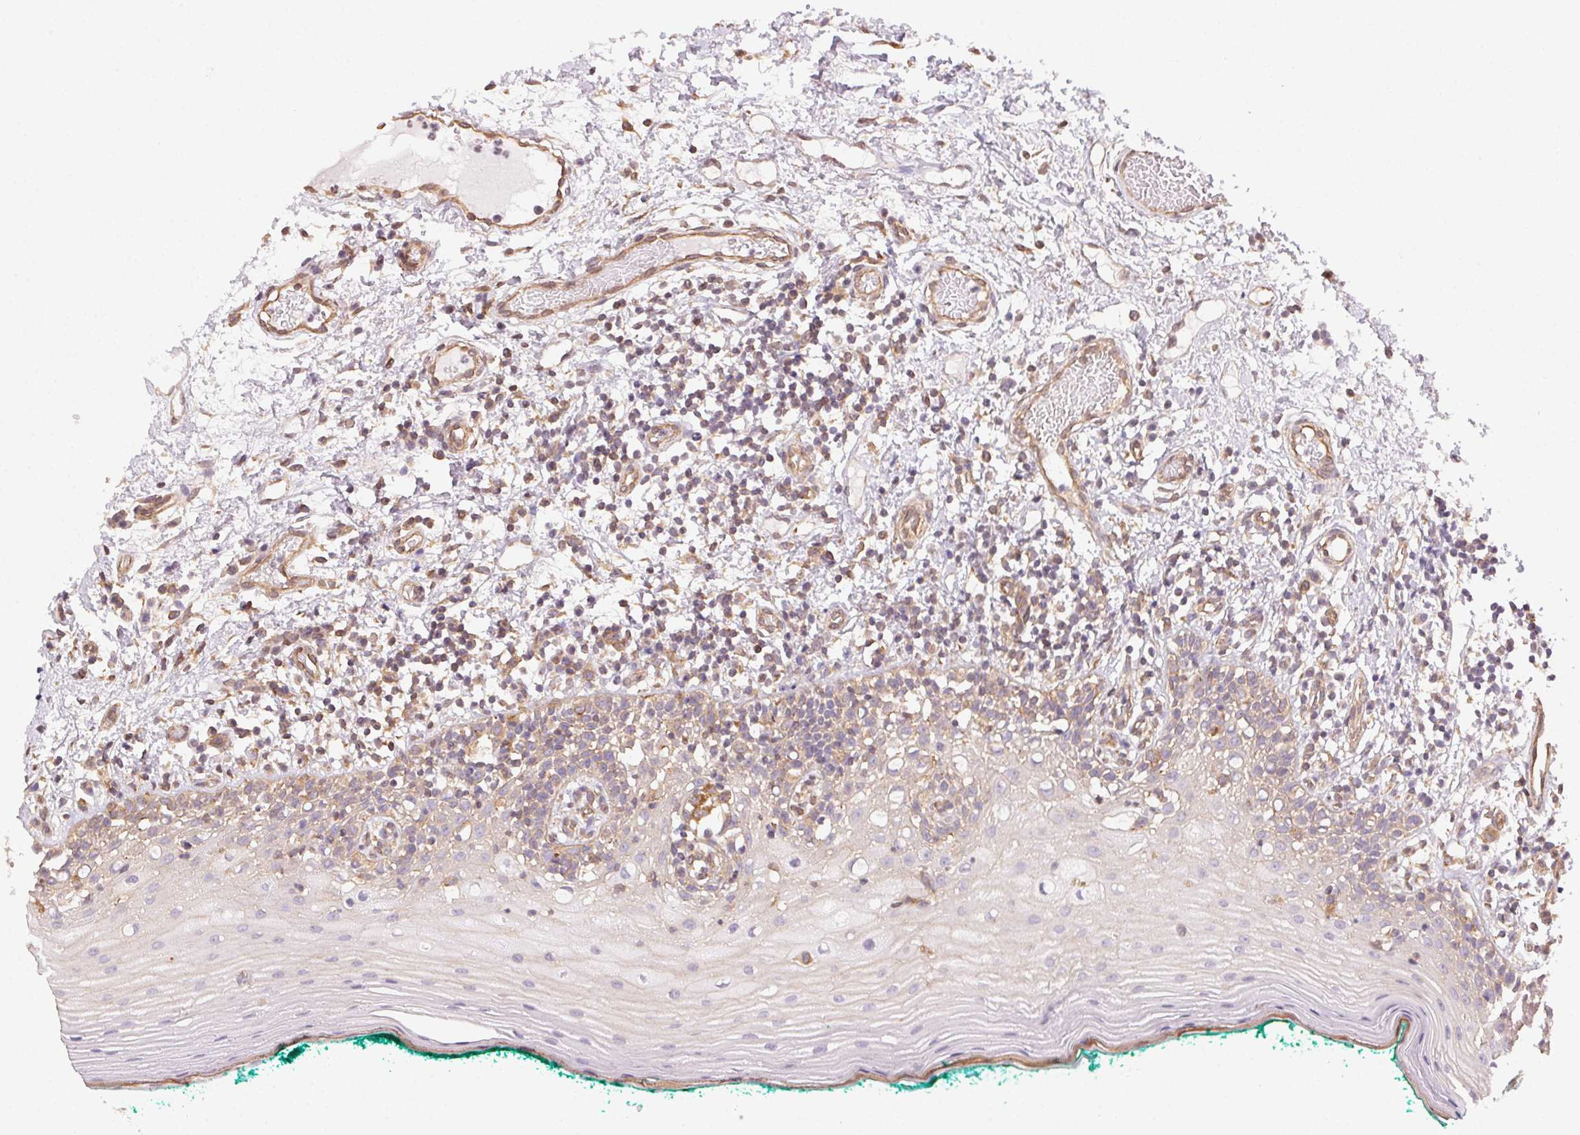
{"staining": {"intensity": "weak", "quantity": "<25%", "location": "cytoplasmic/membranous"}, "tissue": "oral mucosa", "cell_type": "Squamous epithelial cells", "image_type": "normal", "snomed": [{"axis": "morphology", "description": "Normal tissue, NOS"}, {"axis": "topography", "description": "Oral tissue"}], "caption": "Immunohistochemical staining of normal human oral mucosa demonstrates no significant expression in squamous epithelial cells. The staining is performed using DAB brown chromogen with nuclei counter-stained in using hematoxylin.", "gene": "PLA2G4F", "patient": {"sex": "female", "age": 83}}